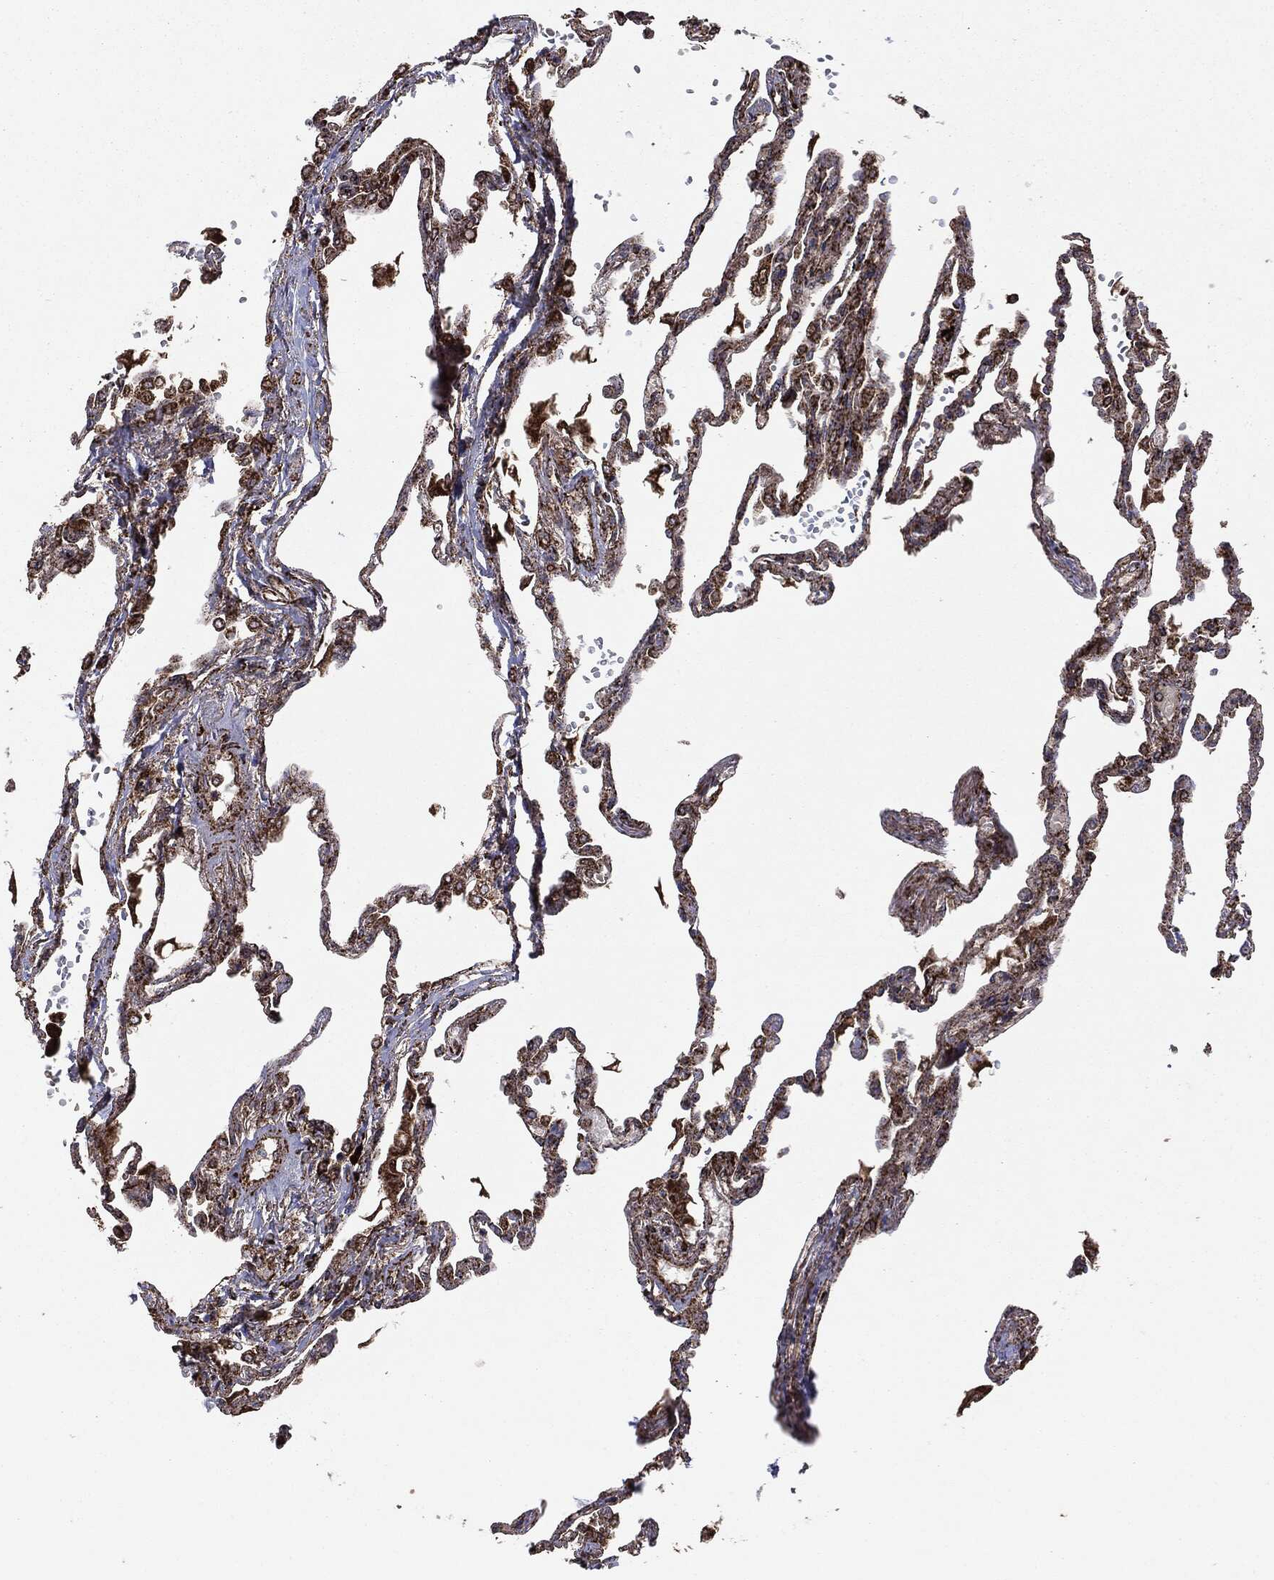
{"staining": {"intensity": "moderate", "quantity": ">75%", "location": "cytoplasmic/membranous"}, "tissue": "lung", "cell_type": "Alveolar cells", "image_type": "normal", "snomed": [{"axis": "morphology", "description": "Normal tissue, NOS"}, {"axis": "topography", "description": "Lung"}], "caption": "The immunohistochemical stain highlights moderate cytoplasmic/membranous positivity in alveolar cells of unremarkable lung.", "gene": "MAP2K1", "patient": {"sex": "male", "age": 78}}